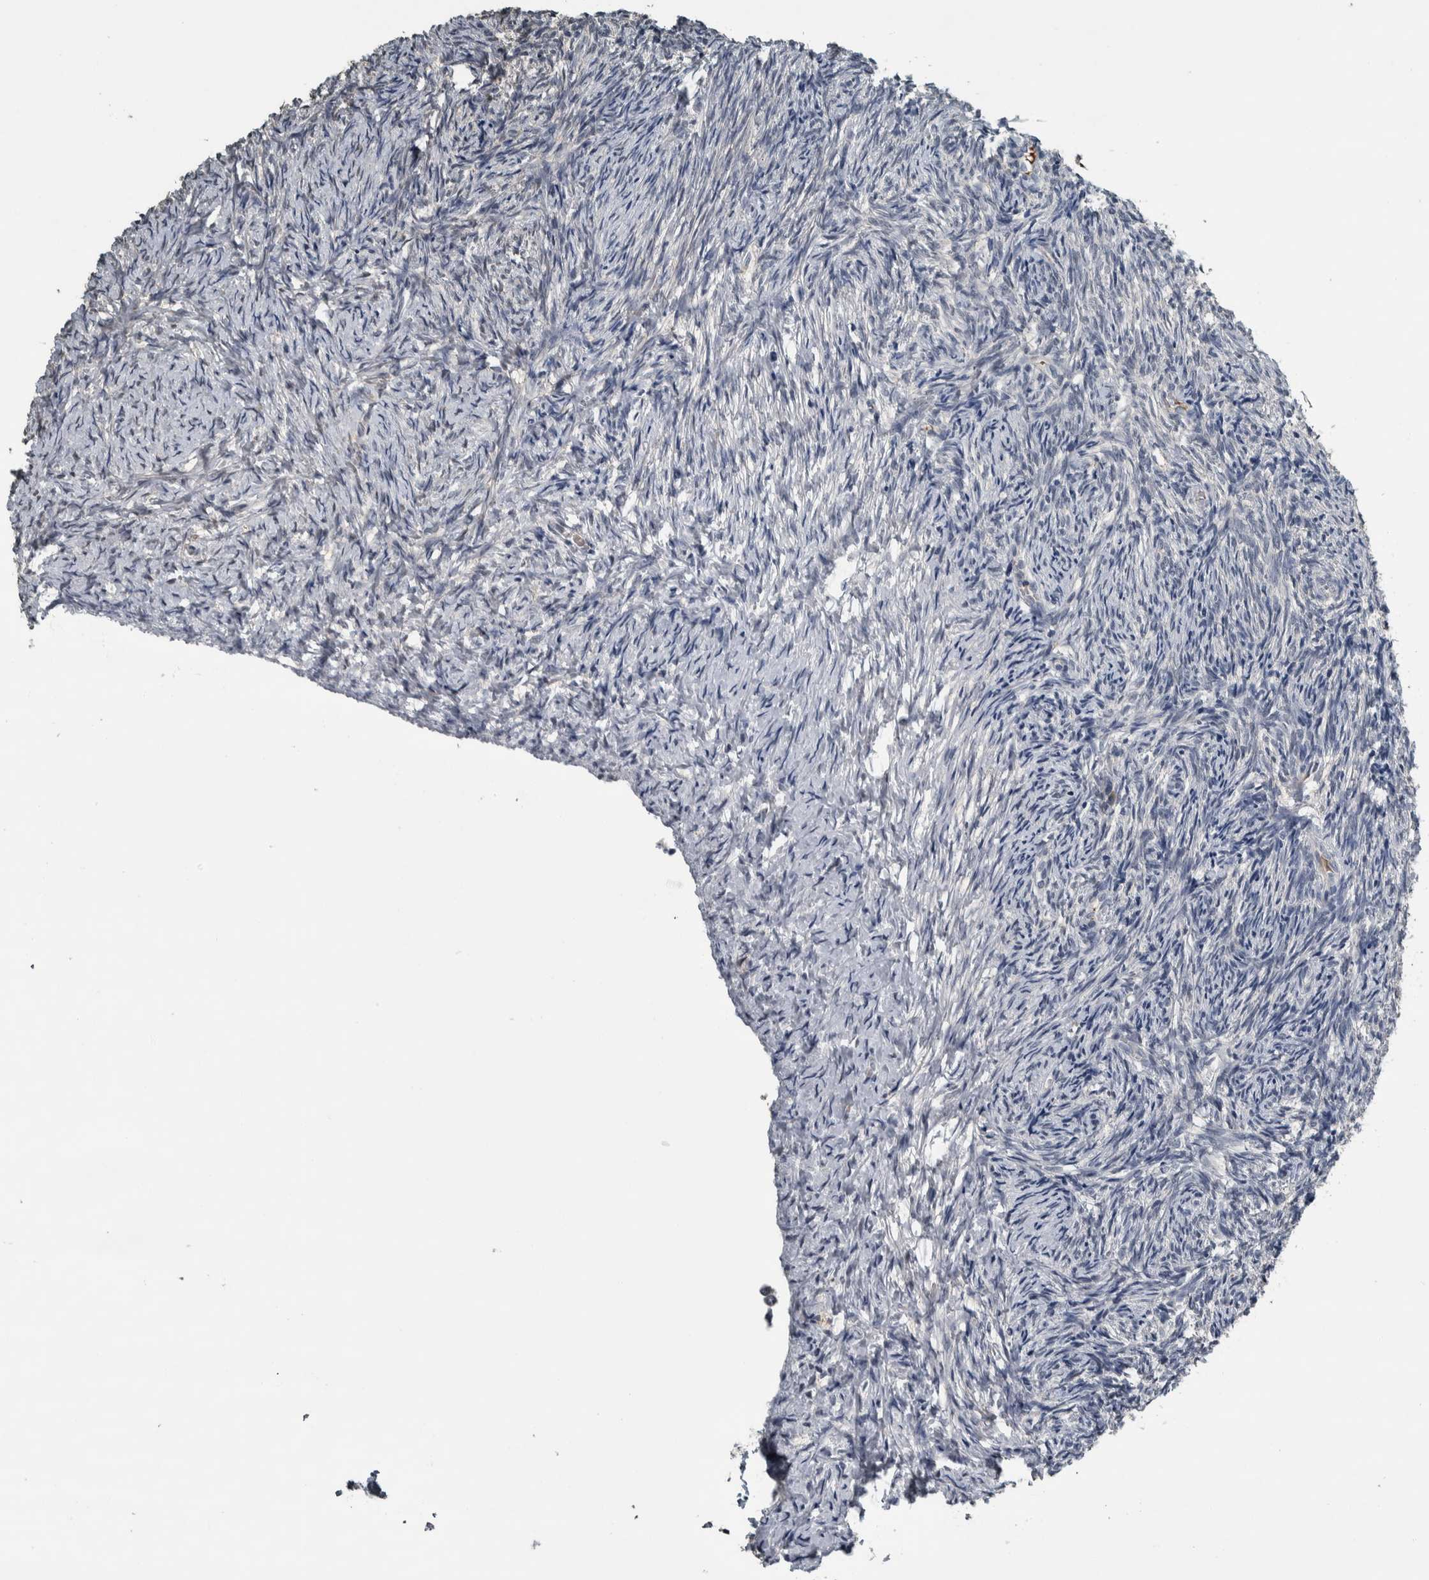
{"staining": {"intensity": "weak", "quantity": "<25%", "location": "cytoplasmic/membranous"}, "tissue": "ovary", "cell_type": "Follicle cells", "image_type": "normal", "snomed": [{"axis": "morphology", "description": "Normal tissue, NOS"}, {"axis": "topography", "description": "Ovary"}], "caption": "Benign ovary was stained to show a protein in brown. There is no significant staining in follicle cells.", "gene": "CAVIN4", "patient": {"sex": "female", "age": 41}}